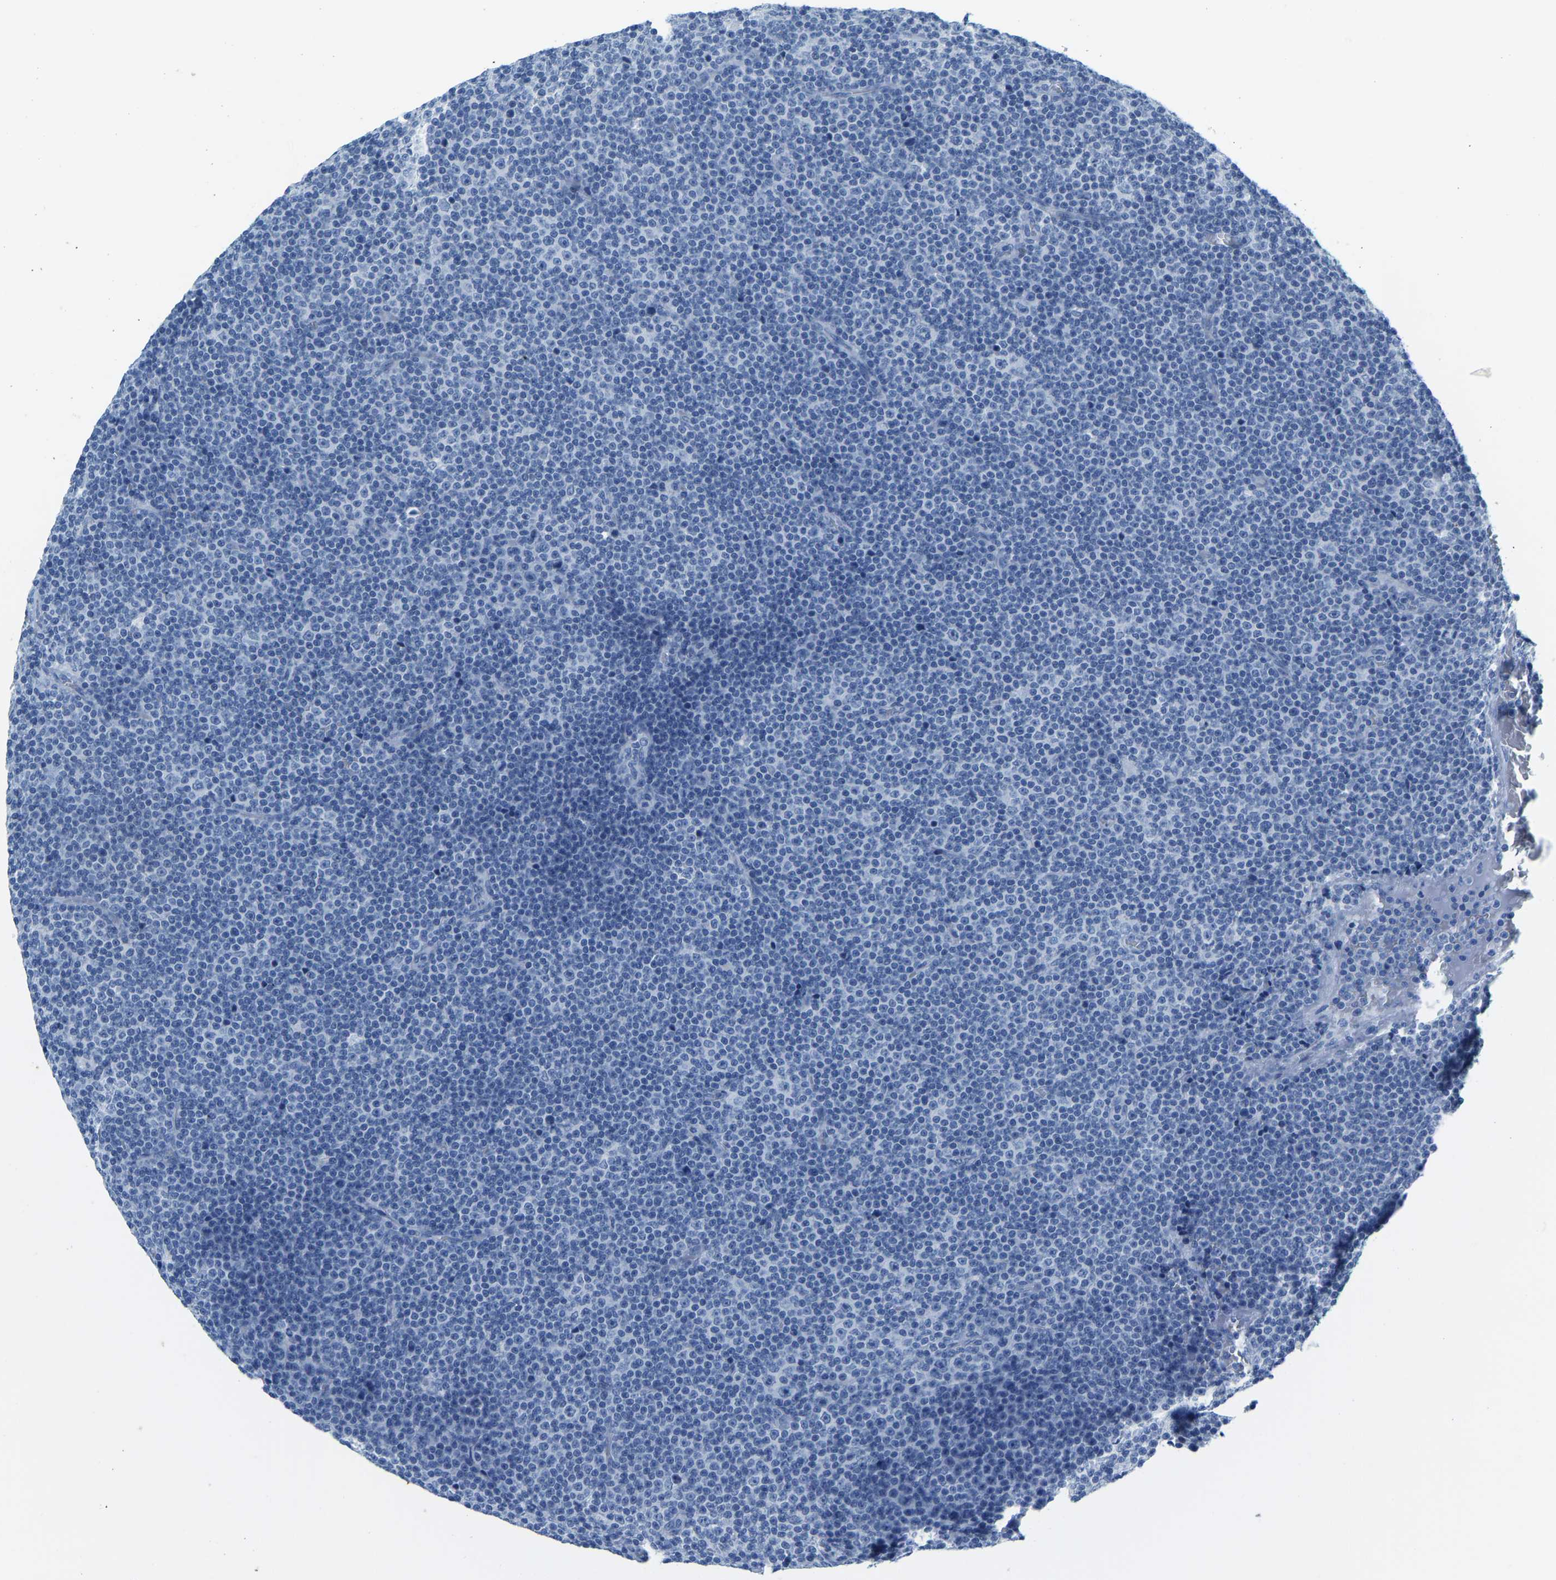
{"staining": {"intensity": "negative", "quantity": "none", "location": "none"}, "tissue": "lymphoma", "cell_type": "Tumor cells", "image_type": "cancer", "snomed": [{"axis": "morphology", "description": "Malignant lymphoma, non-Hodgkin's type, Low grade"}, {"axis": "topography", "description": "Lymph node"}], "caption": "An immunohistochemistry histopathology image of lymphoma is shown. There is no staining in tumor cells of lymphoma. Brightfield microscopy of immunohistochemistry stained with DAB (3,3'-diaminobenzidine) (brown) and hematoxylin (blue), captured at high magnification.", "gene": "SERPINB3", "patient": {"sex": "female", "age": 67}}